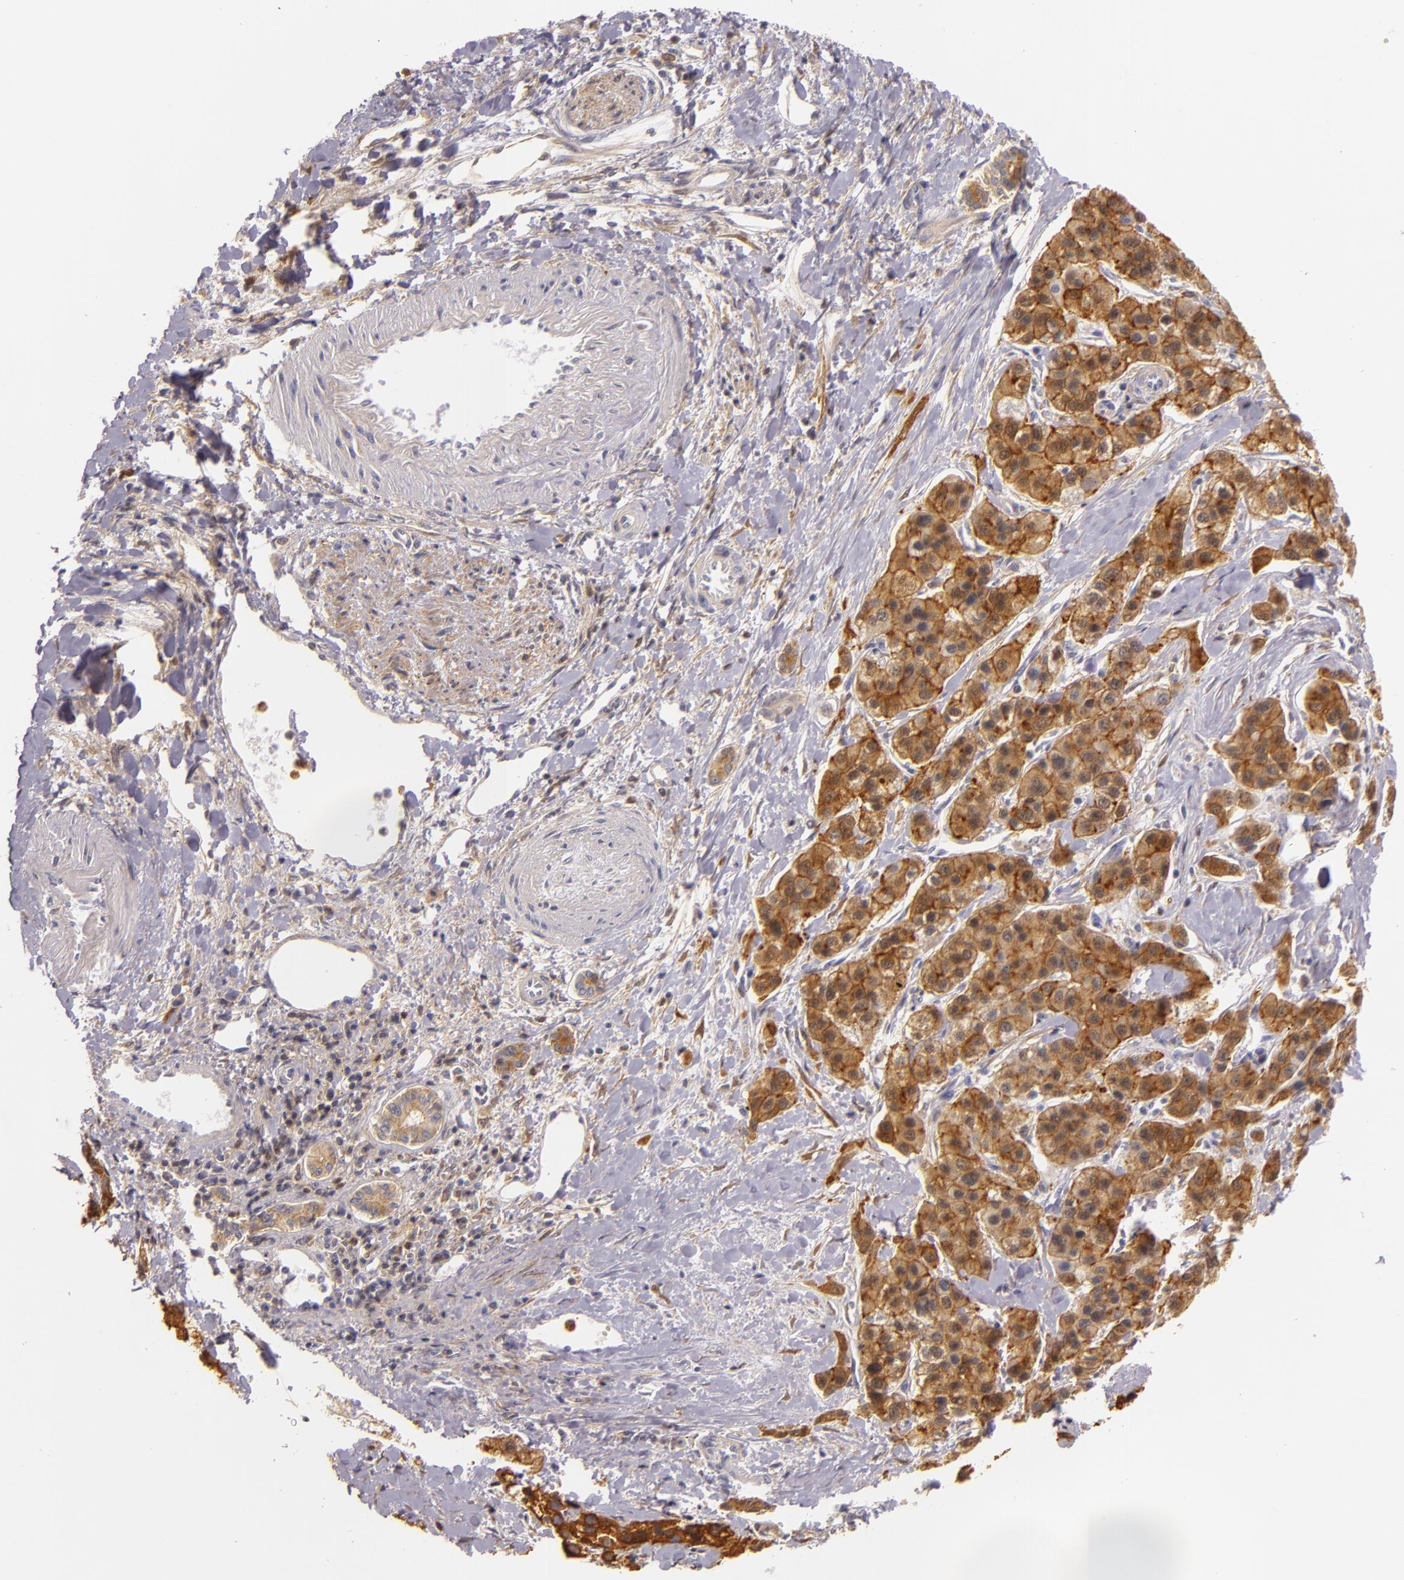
{"staining": {"intensity": "strong", "quantity": ">75%", "location": "cytoplasmic/membranous"}, "tissue": "liver cancer", "cell_type": "Tumor cells", "image_type": "cancer", "snomed": [{"axis": "morphology", "description": "Carcinoma, Hepatocellular, NOS"}, {"axis": "topography", "description": "Liver"}], "caption": "Immunohistochemical staining of human liver cancer (hepatocellular carcinoma) shows high levels of strong cytoplasmic/membranous expression in approximately >75% of tumor cells. The staining was performed using DAB (3,3'-diaminobenzidine) to visualize the protein expression in brown, while the nuclei were stained in blue with hematoxylin (Magnification: 20x).", "gene": "TOM1", "patient": {"sex": "female", "age": 85}}